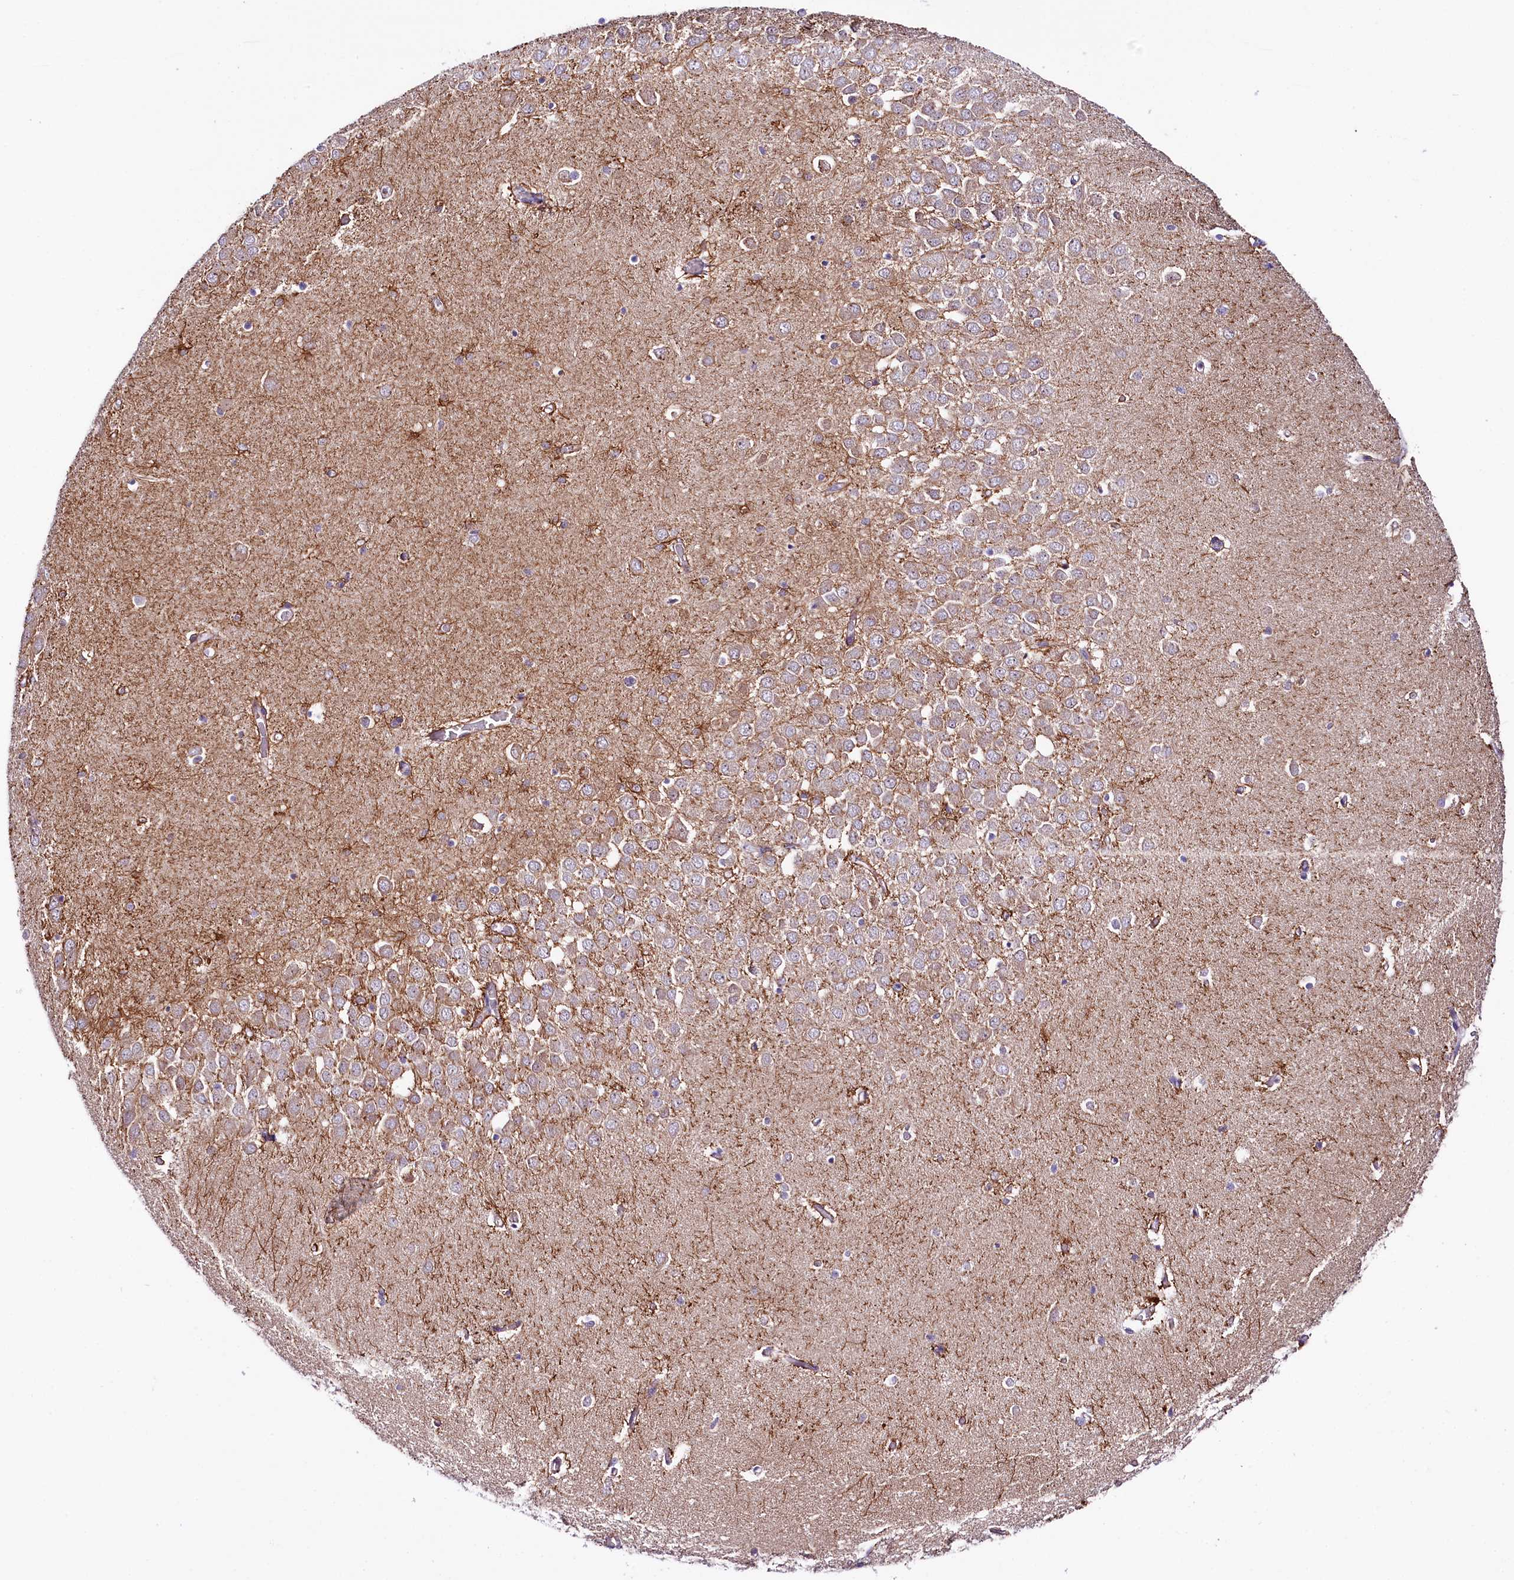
{"staining": {"intensity": "weak", "quantity": "25%-75%", "location": "cytoplasmic/membranous"}, "tissue": "hippocampus", "cell_type": "Glial cells", "image_type": "normal", "snomed": [{"axis": "morphology", "description": "Normal tissue, NOS"}, {"axis": "topography", "description": "Hippocampus"}], "caption": "Hippocampus was stained to show a protein in brown. There is low levels of weak cytoplasmic/membranous positivity in about 25%-75% of glial cells. (Stains: DAB in brown, nuclei in blue, Microscopy: brightfield microscopy at high magnification).", "gene": "CEP295", "patient": {"sex": "male", "age": 70}}